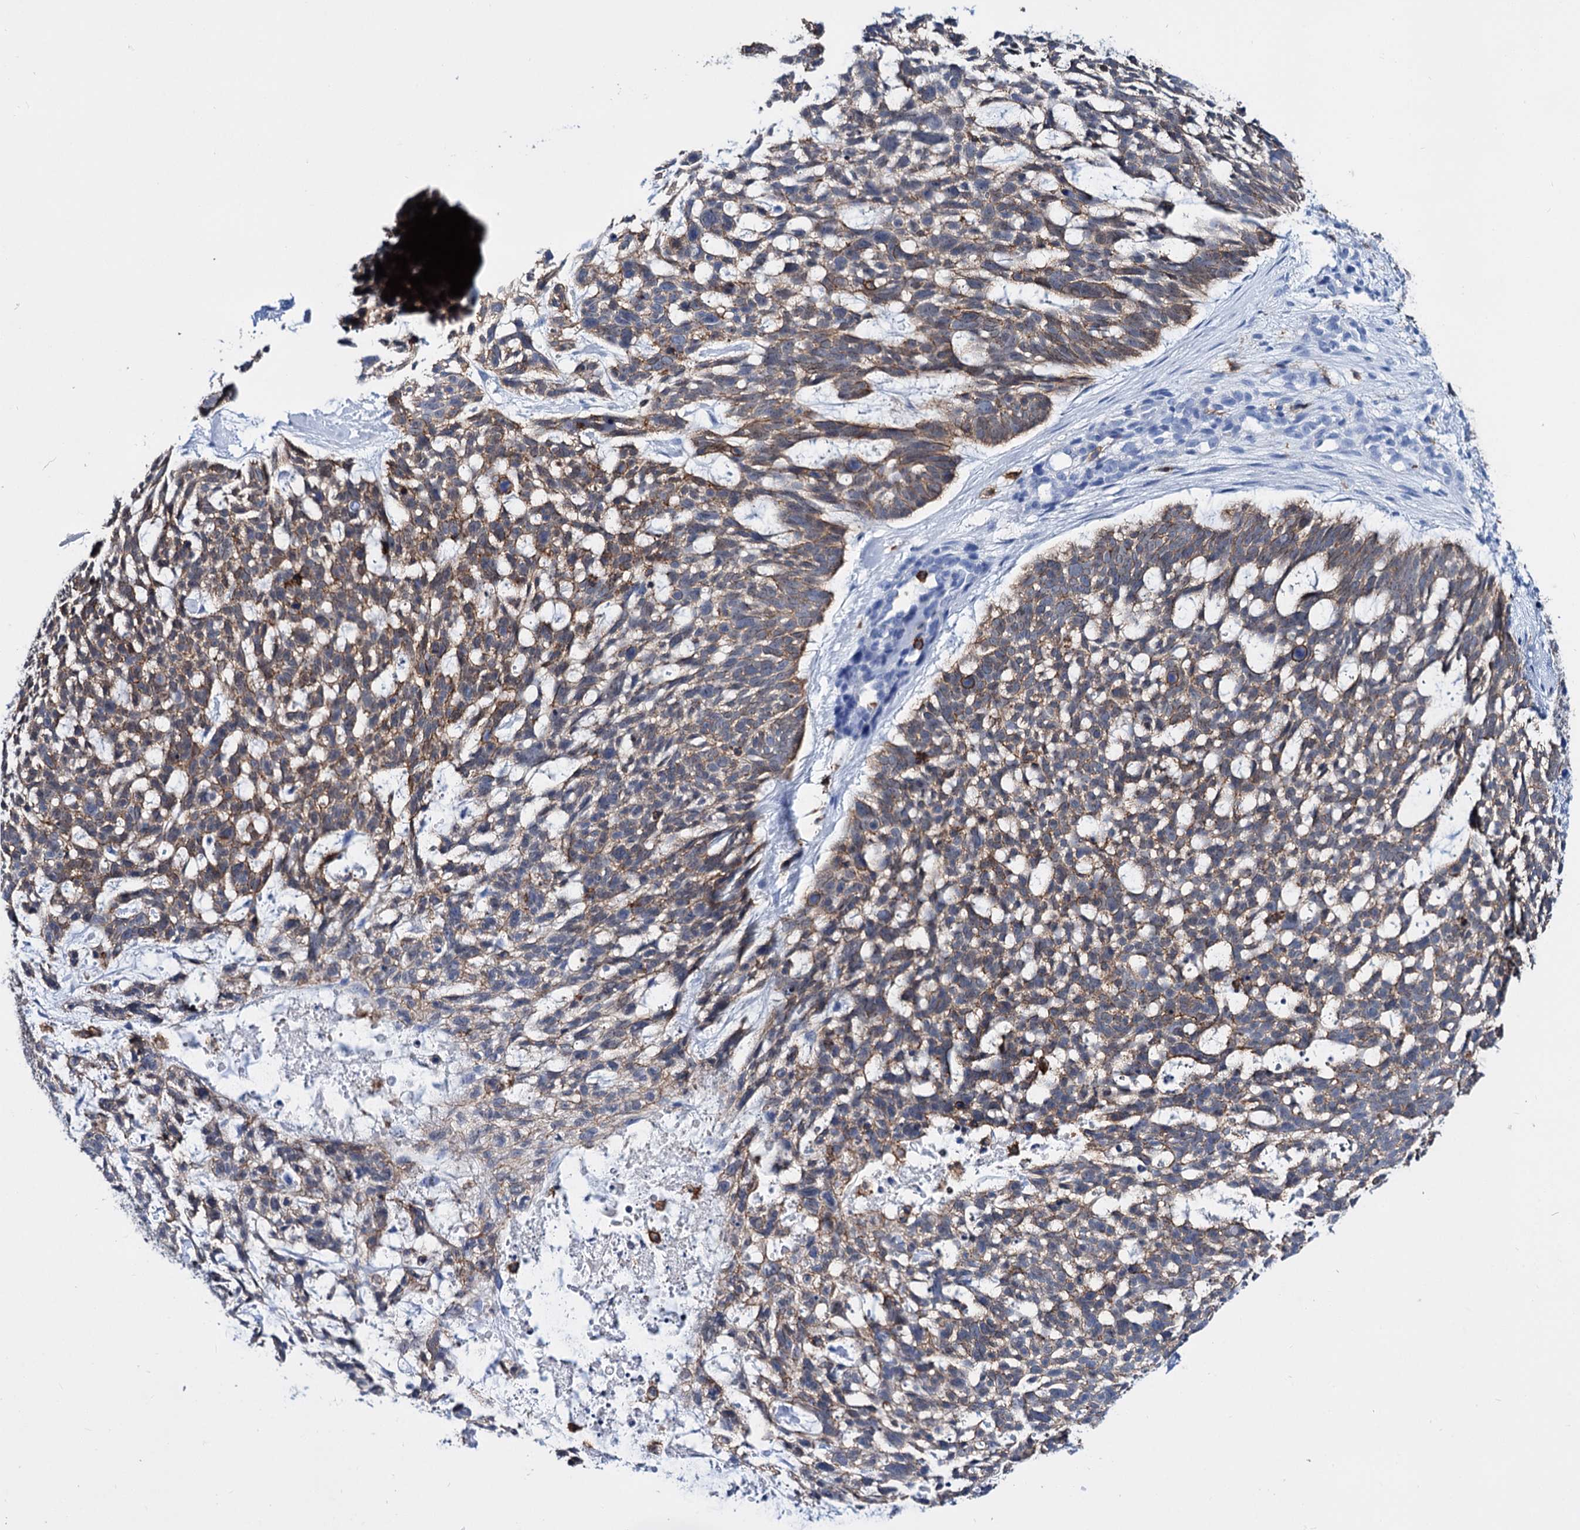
{"staining": {"intensity": "weak", "quantity": "25%-75%", "location": "cytoplasmic/membranous"}, "tissue": "skin cancer", "cell_type": "Tumor cells", "image_type": "cancer", "snomed": [{"axis": "morphology", "description": "Basal cell carcinoma"}, {"axis": "topography", "description": "Skin"}], "caption": "Human skin cancer stained with a brown dye demonstrates weak cytoplasmic/membranous positive staining in approximately 25%-75% of tumor cells.", "gene": "DEF6", "patient": {"sex": "male", "age": 88}}